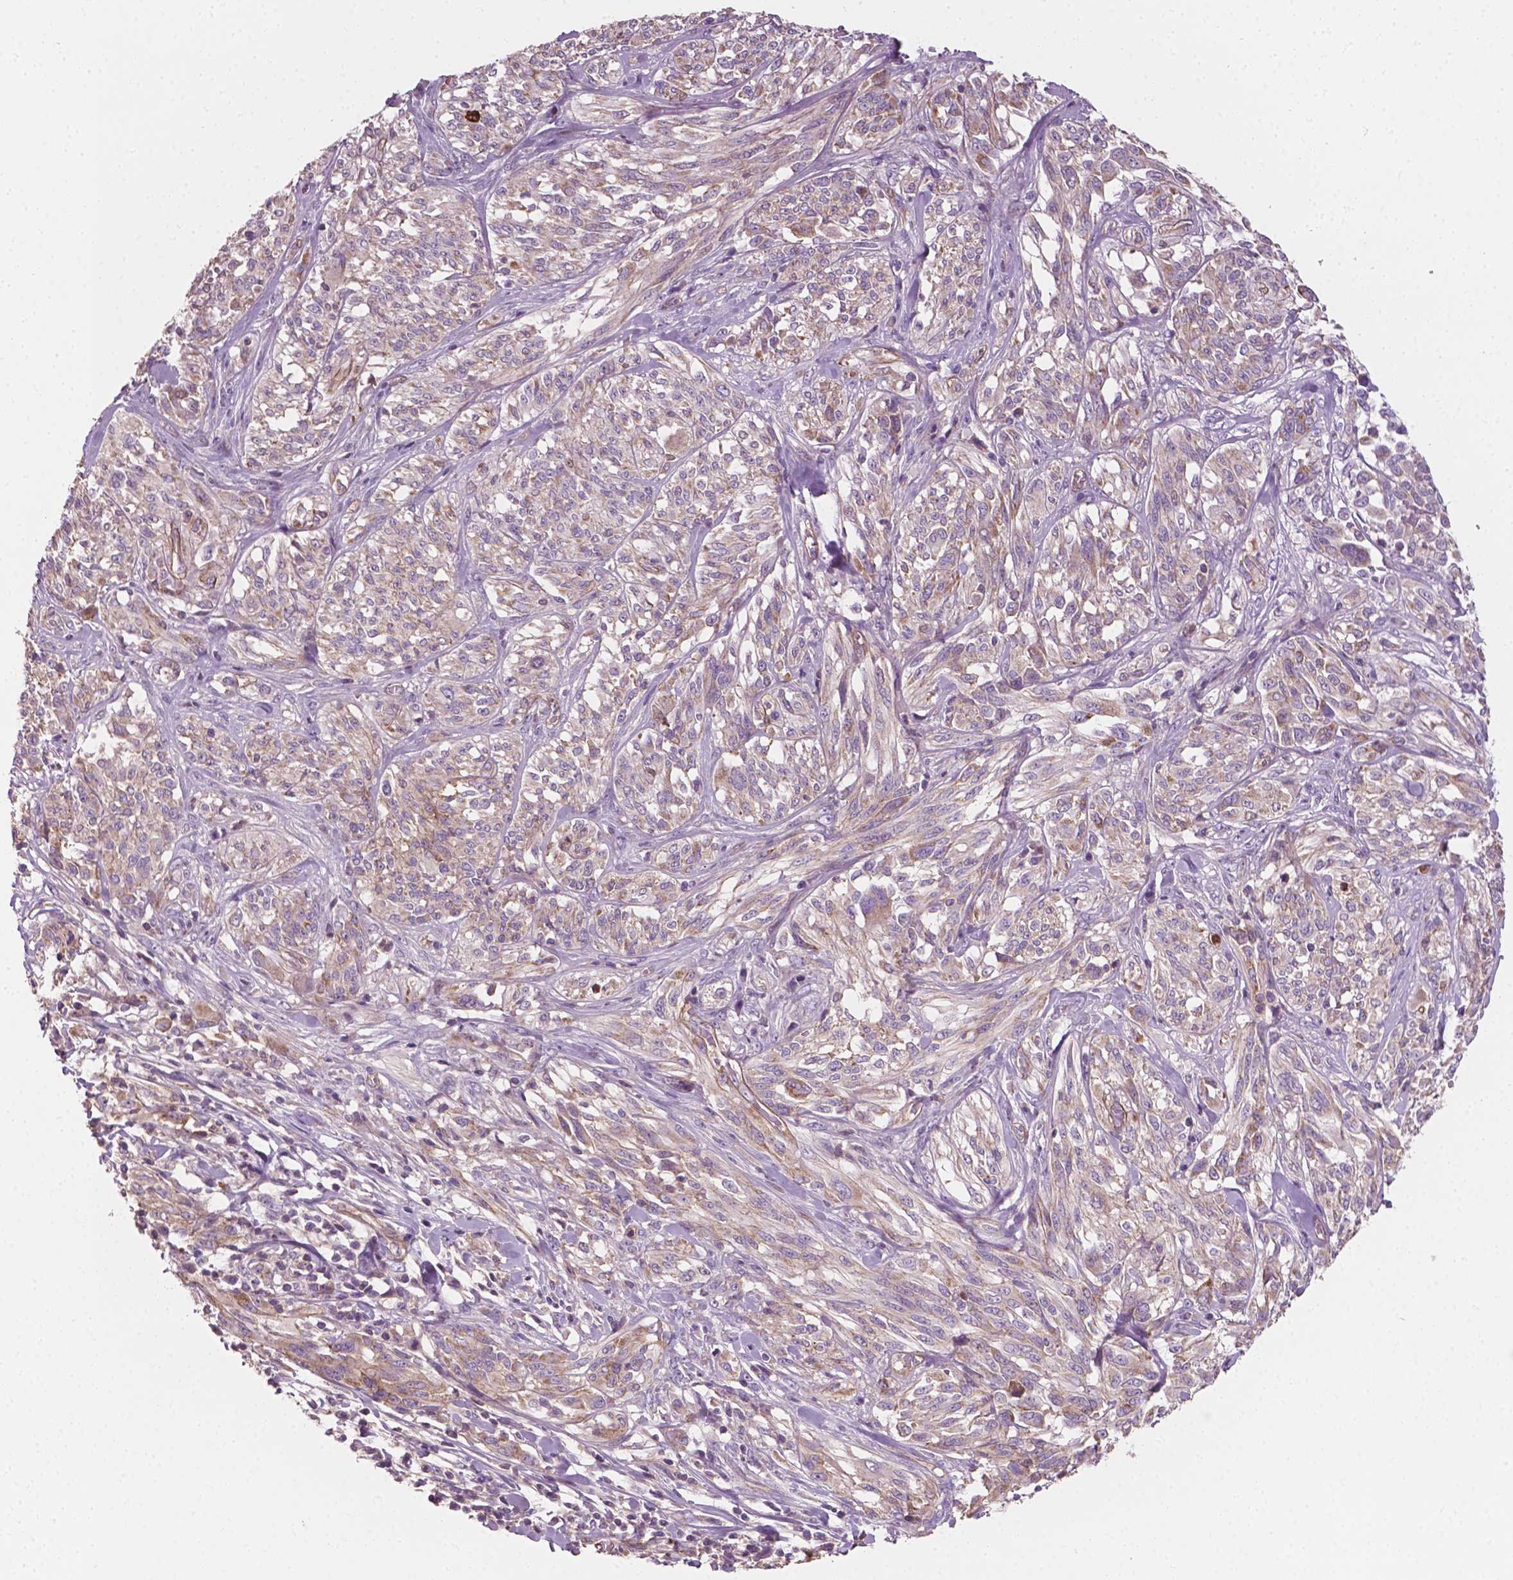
{"staining": {"intensity": "weak", "quantity": "<25%", "location": "cytoplasmic/membranous"}, "tissue": "melanoma", "cell_type": "Tumor cells", "image_type": "cancer", "snomed": [{"axis": "morphology", "description": "Malignant melanoma, NOS"}, {"axis": "topography", "description": "Skin"}], "caption": "Histopathology image shows no significant protein positivity in tumor cells of malignant melanoma.", "gene": "PTX3", "patient": {"sex": "female", "age": 91}}